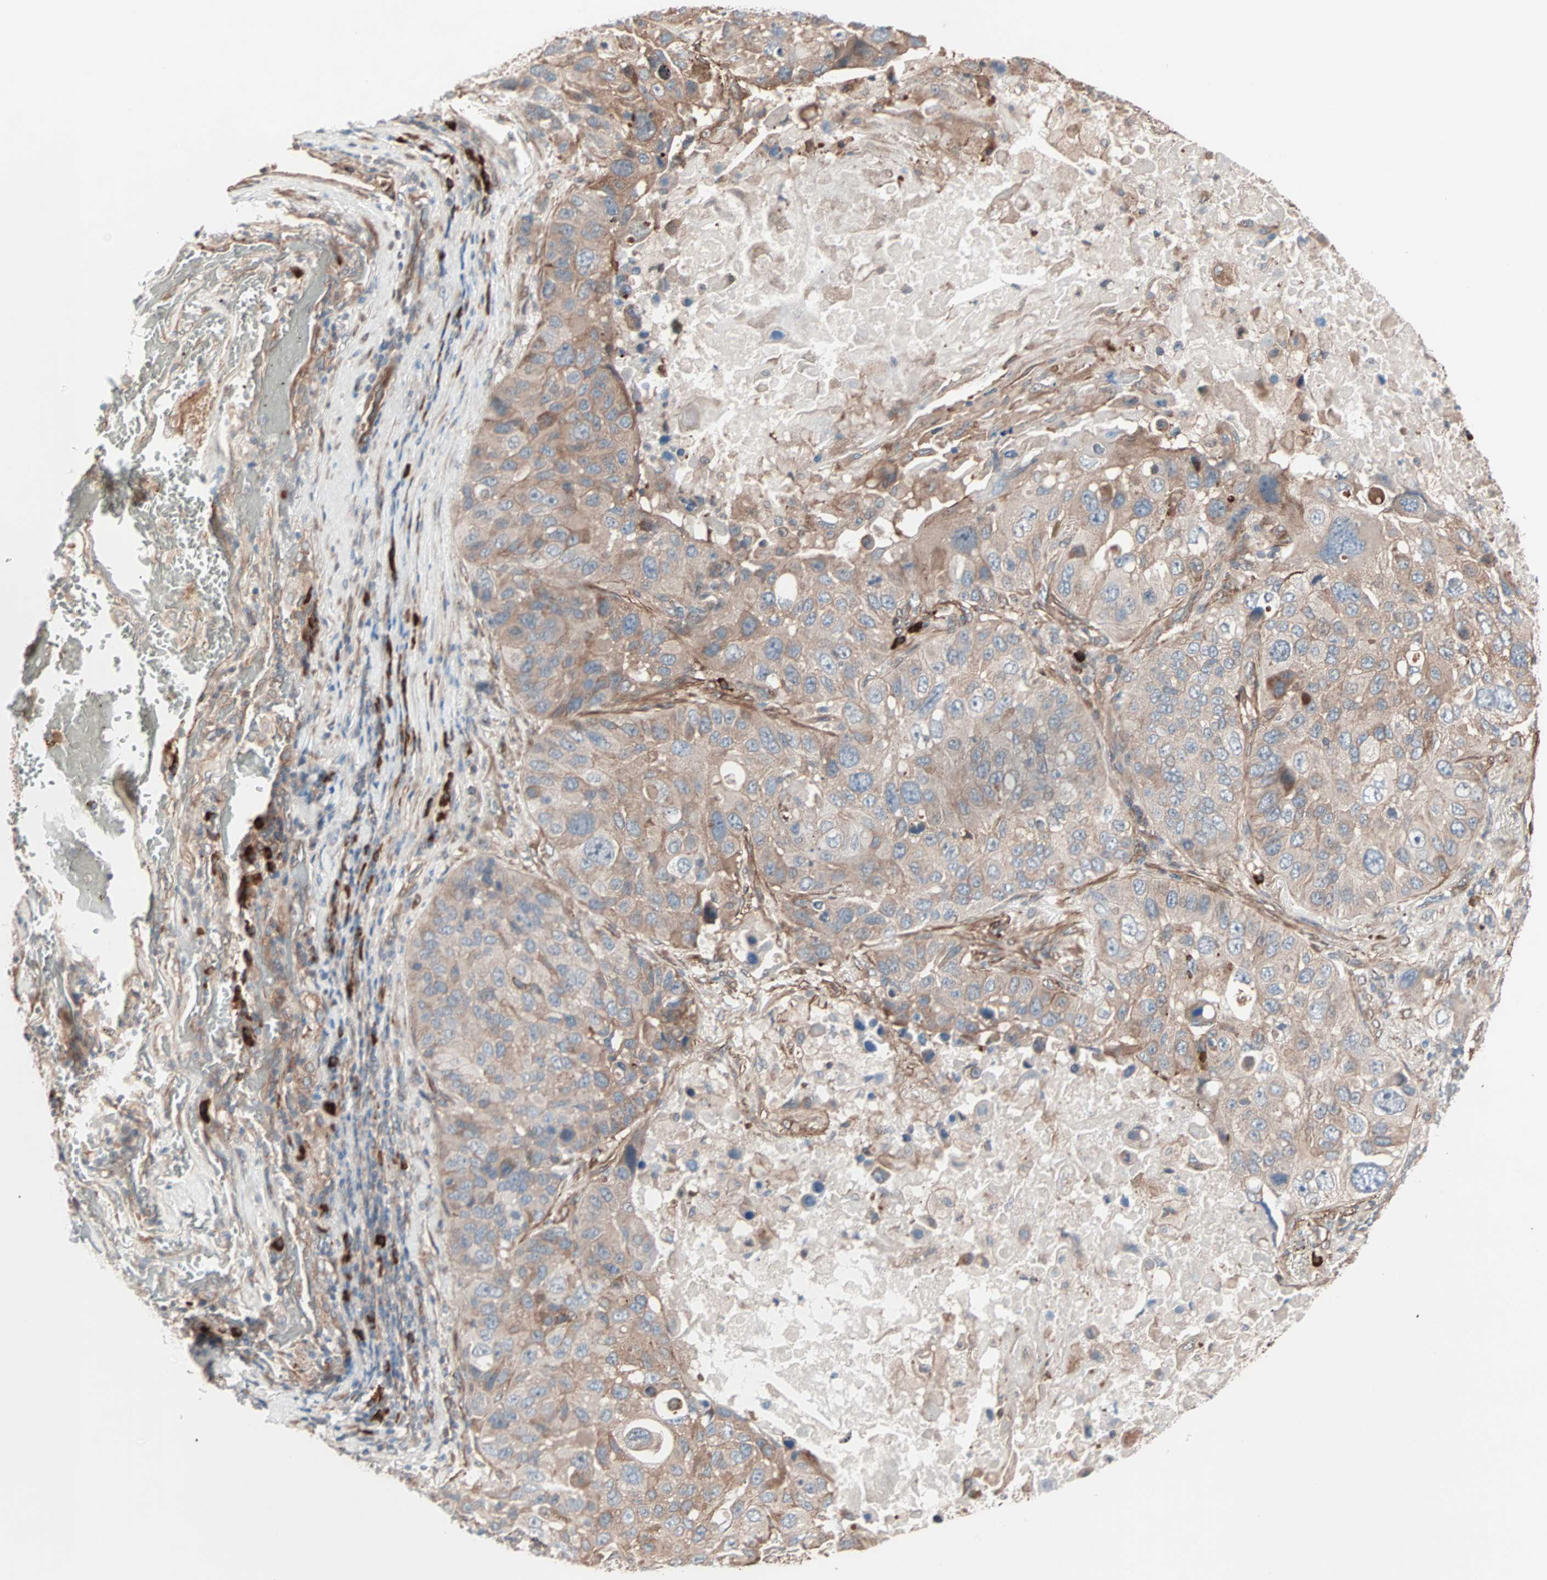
{"staining": {"intensity": "moderate", "quantity": ">75%", "location": "cytoplasmic/membranous"}, "tissue": "lung cancer", "cell_type": "Tumor cells", "image_type": "cancer", "snomed": [{"axis": "morphology", "description": "Squamous cell carcinoma, NOS"}, {"axis": "topography", "description": "Lung"}], "caption": "High-power microscopy captured an immunohistochemistry micrograph of lung cancer (squamous cell carcinoma), revealing moderate cytoplasmic/membranous positivity in approximately >75% of tumor cells.", "gene": "ALG5", "patient": {"sex": "male", "age": 57}}